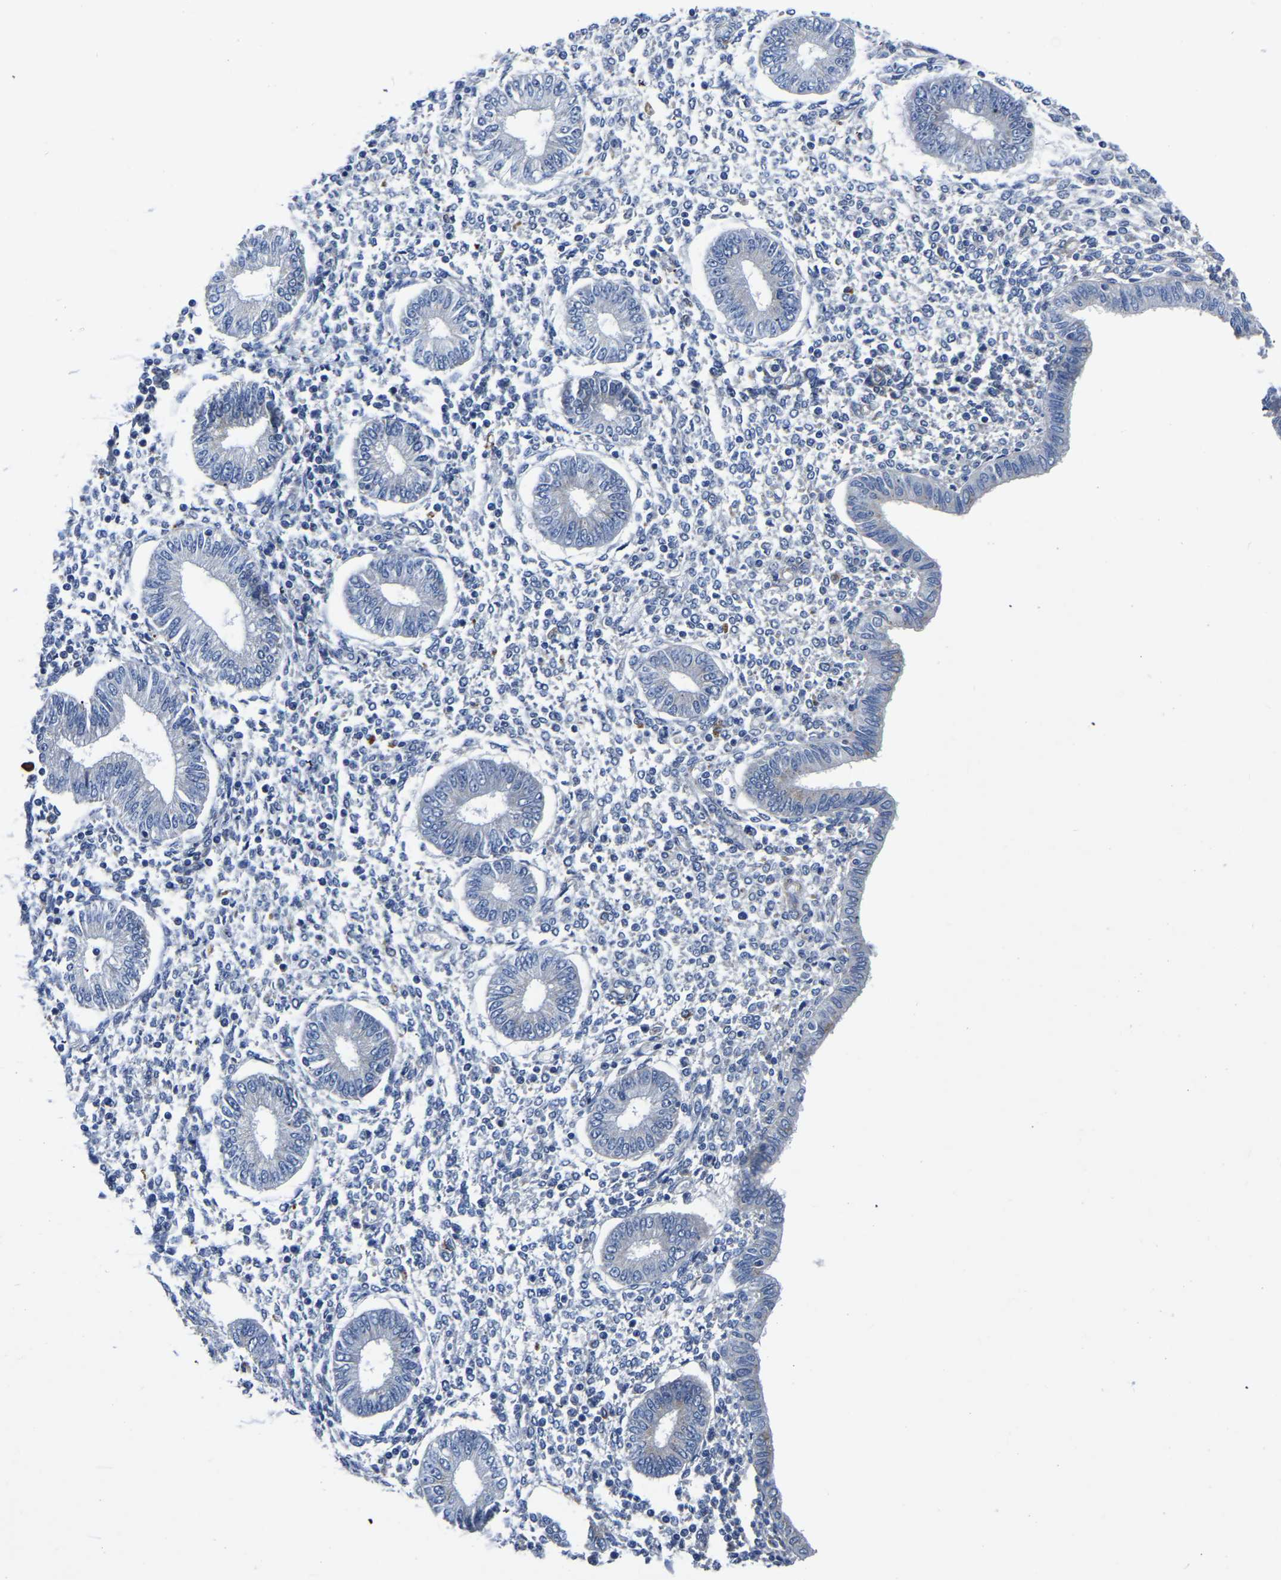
{"staining": {"intensity": "negative", "quantity": "none", "location": "none"}, "tissue": "endometrium", "cell_type": "Cells in endometrial stroma", "image_type": "normal", "snomed": [{"axis": "morphology", "description": "Normal tissue, NOS"}, {"axis": "topography", "description": "Endometrium"}], "caption": "Immunohistochemistry micrograph of unremarkable endometrium: endometrium stained with DAB demonstrates no significant protein staining in cells in endometrial stroma.", "gene": "PDLIM7", "patient": {"sex": "female", "age": 50}}